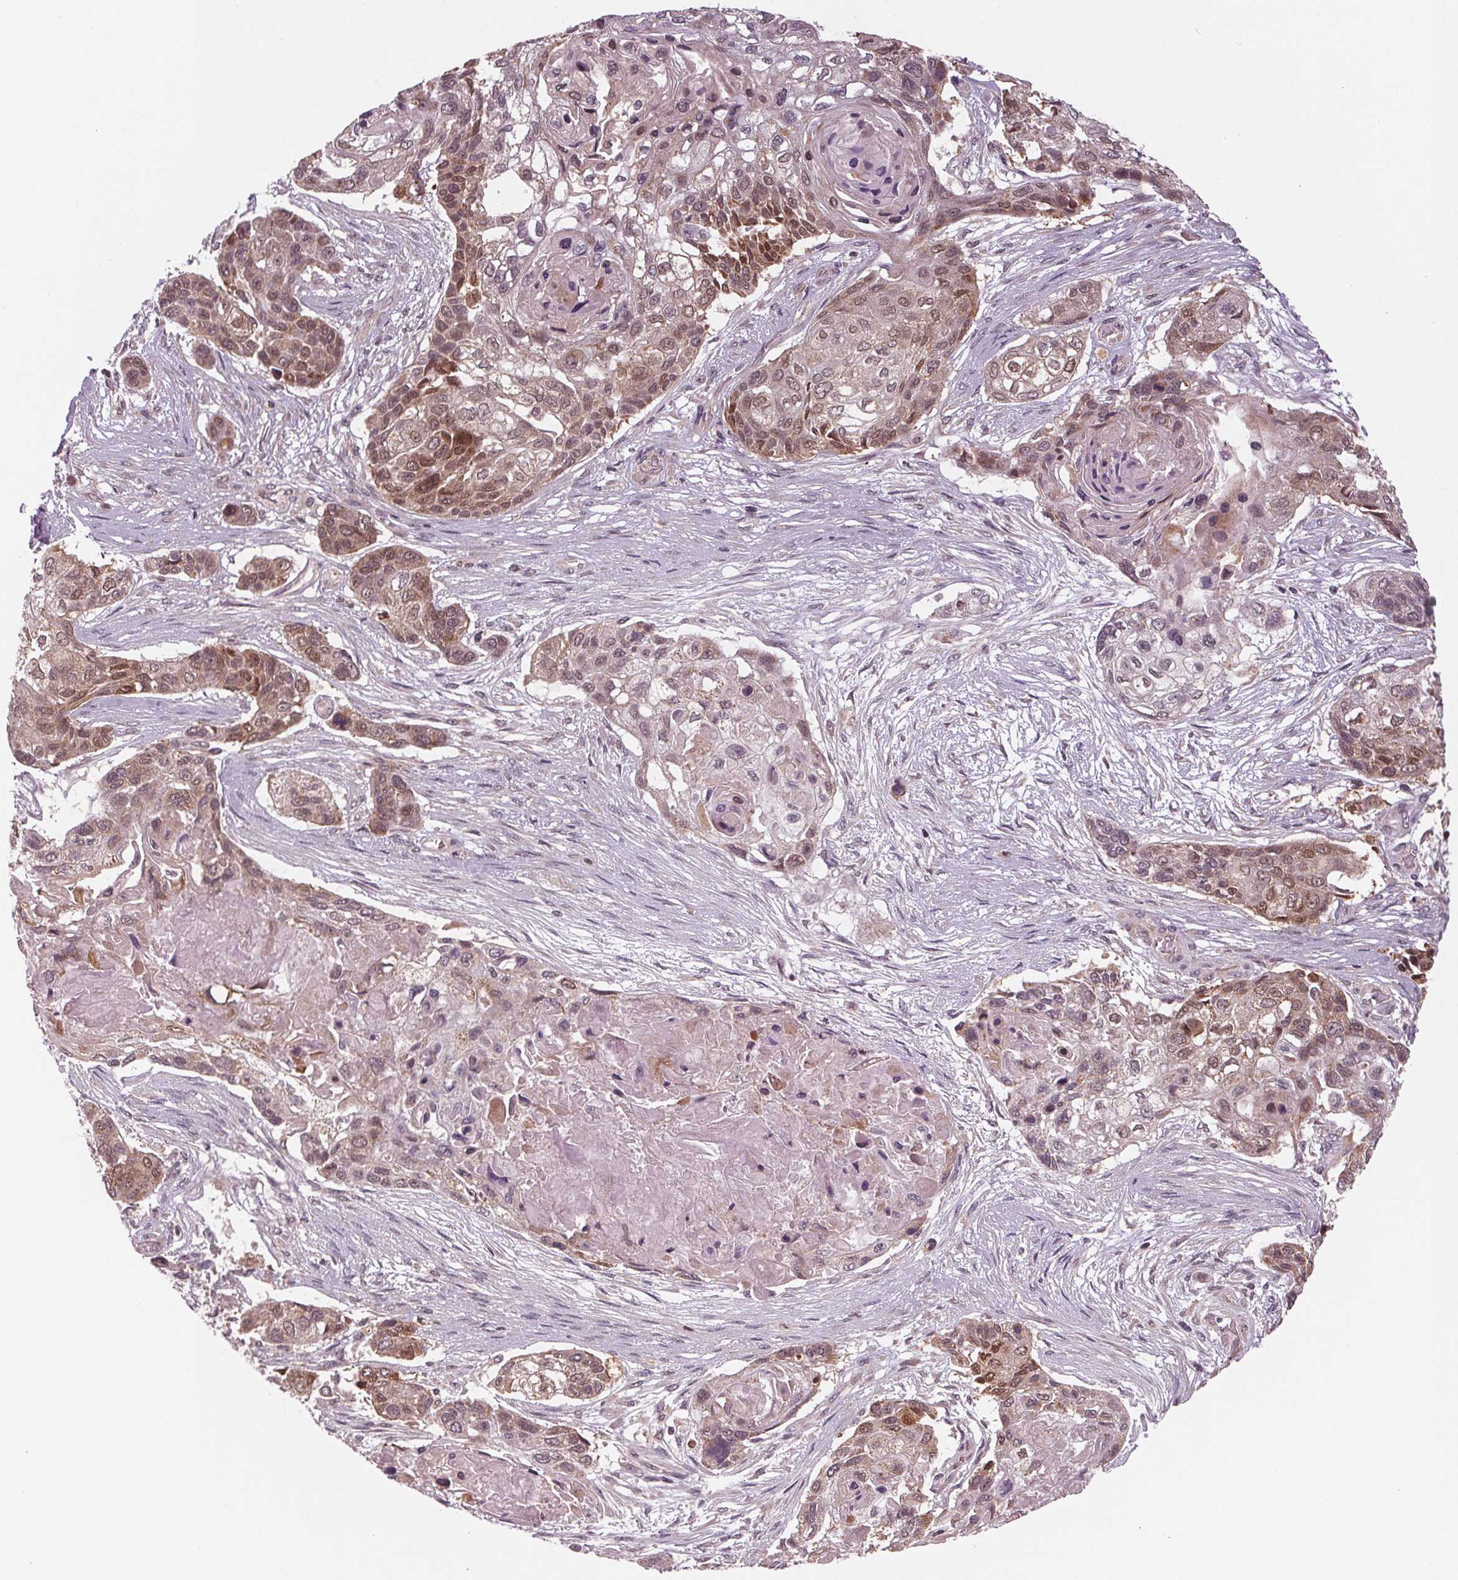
{"staining": {"intensity": "moderate", "quantity": "25%-75%", "location": "cytoplasmic/membranous,nuclear"}, "tissue": "lung cancer", "cell_type": "Tumor cells", "image_type": "cancer", "snomed": [{"axis": "morphology", "description": "Squamous cell carcinoma, NOS"}, {"axis": "topography", "description": "Lung"}], "caption": "A photomicrograph of human squamous cell carcinoma (lung) stained for a protein demonstrates moderate cytoplasmic/membranous and nuclear brown staining in tumor cells. (Stains: DAB (3,3'-diaminobenzidine) in brown, nuclei in blue, Microscopy: brightfield microscopy at high magnification).", "gene": "STAT3", "patient": {"sex": "male", "age": 69}}